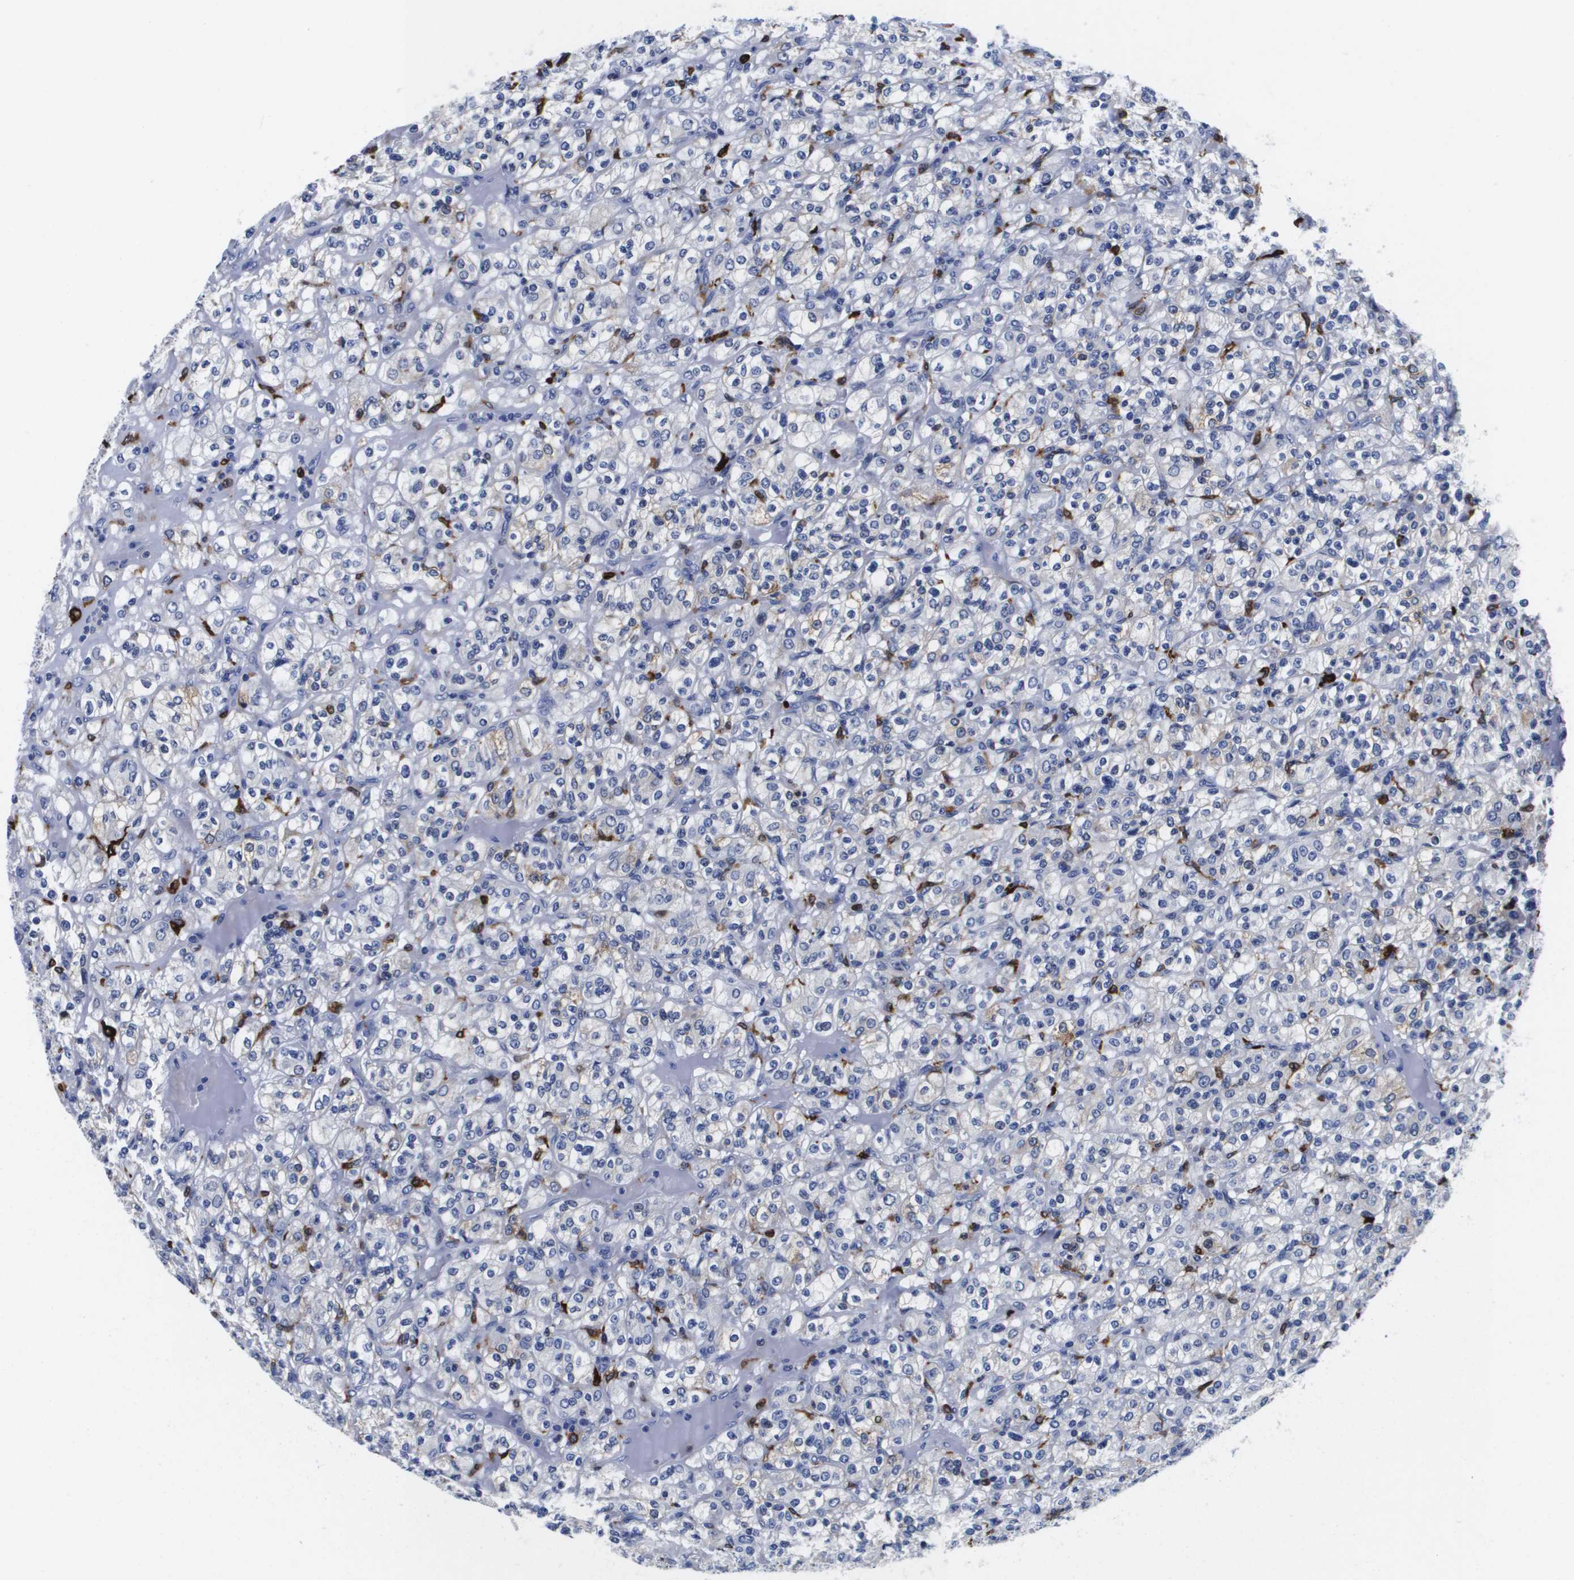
{"staining": {"intensity": "negative", "quantity": "none", "location": "none"}, "tissue": "renal cancer", "cell_type": "Tumor cells", "image_type": "cancer", "snomed": [{"axis": "morphology", "description": "Normal tissue, NOS"}, {"axis": "morphology", "description": "Adenocarcinoma, NOS"}, {"axis": "topography", "description": "Kidney"}], "caption": "DAB immunohistochemical staining of renal adenocarcinoma exhibits no significant expression in tumor cells.", "gene": "HMOX1", "patient": {"sex": "female", "age": 72}}